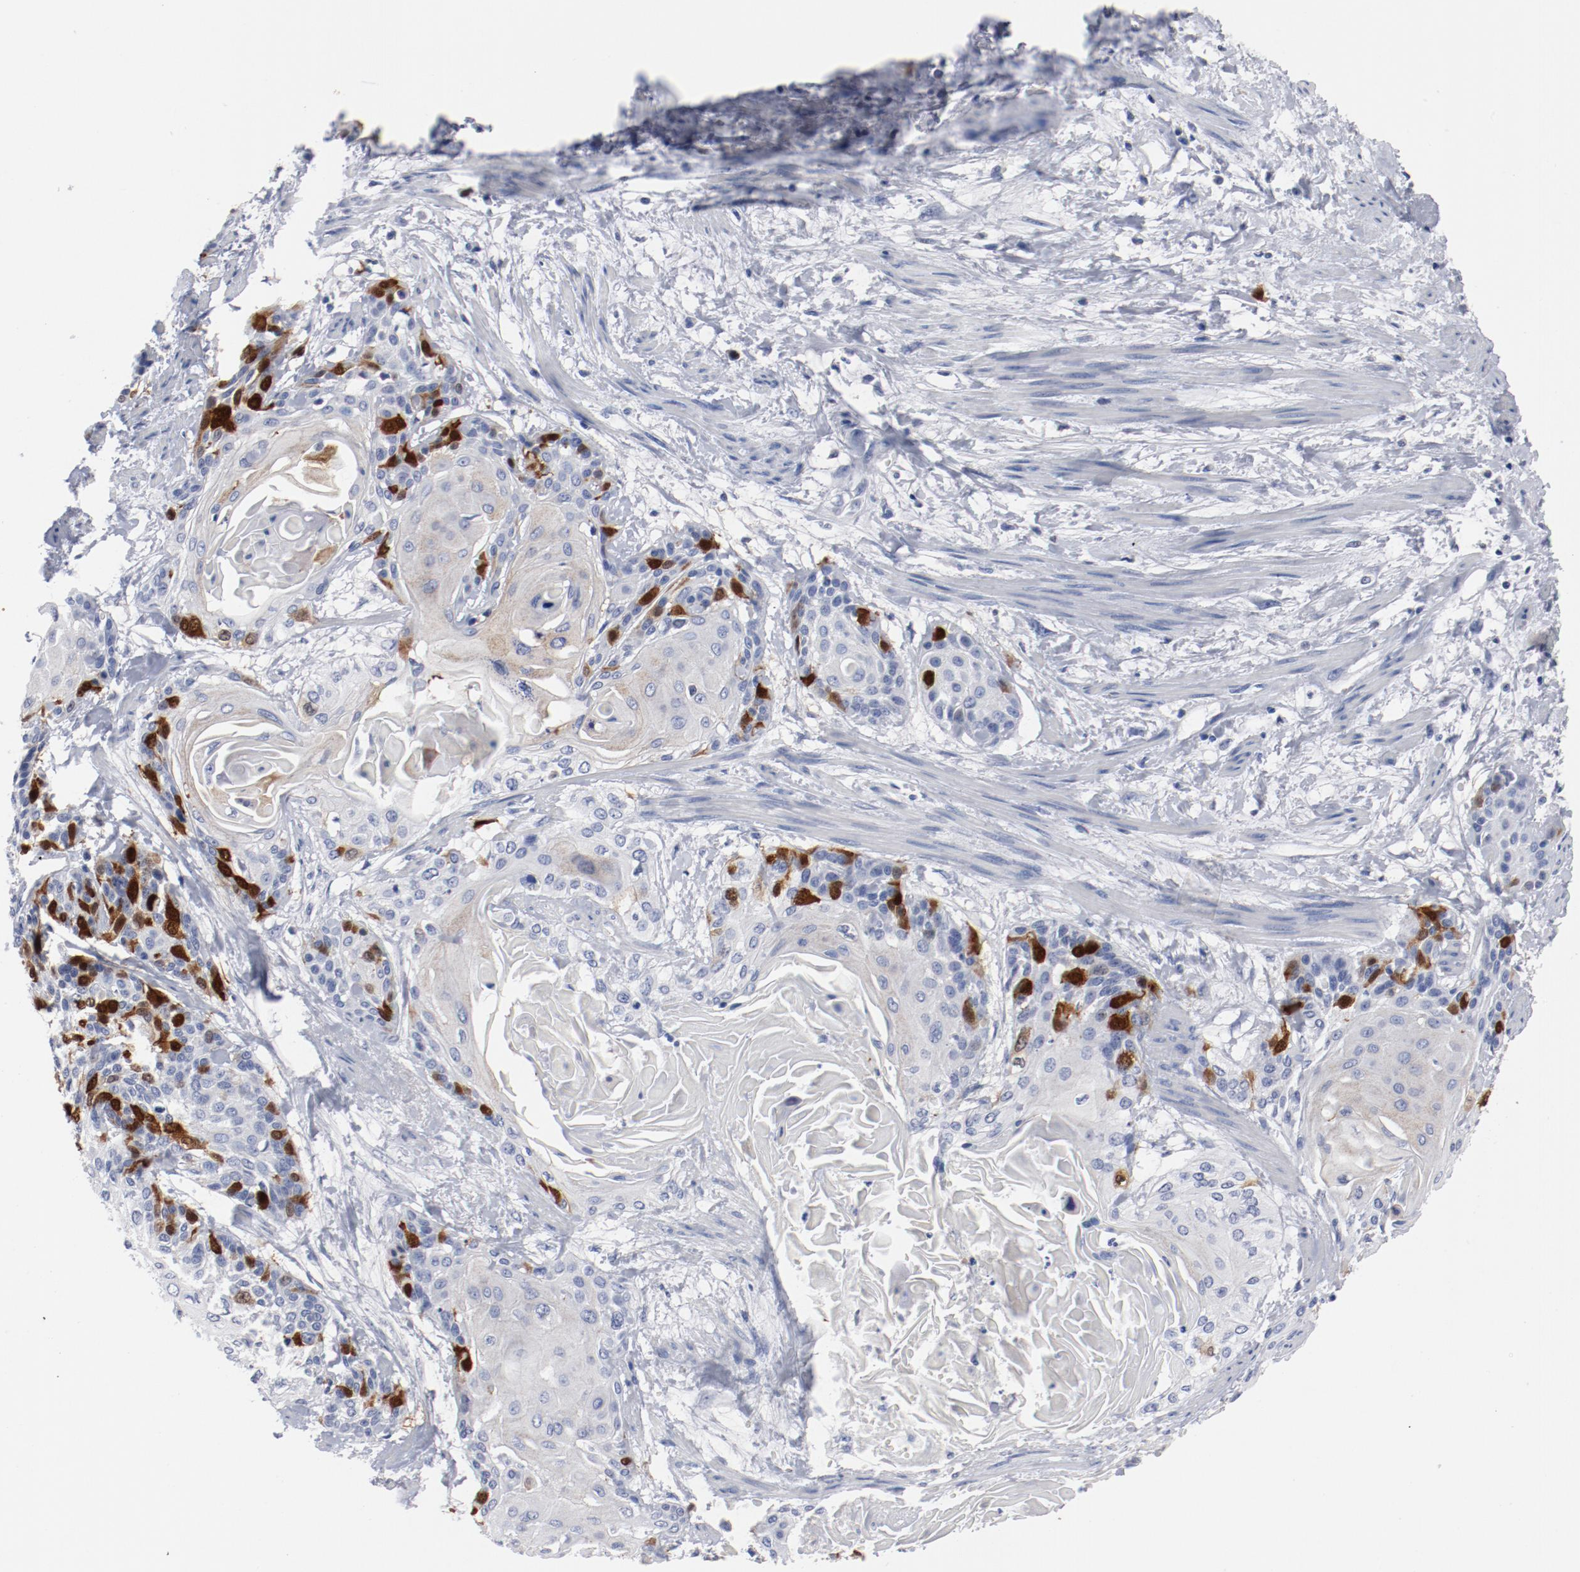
{"staining": {"intensity": "strong", "quantity": "25%-75%", "location": "nuclear"}, "tissue": "cervical cancer", "cell_type": "Tumor cells", "image_type": "cancer", "snomed": [{"axis": "morphology", "description": "Squamous cell carcinoma, NOS"}, {"axis": "topography", "description": "Cervix"}], "caption": "A brown stain labels strong nuclear expression of a protein in human cervical squamous cell carcinoma tumor cells. The staining was performed using DAB, with brown indicating positive protein expression. Nuclei are stained blue with hematoxylin.", "gene": "CDC20", "patient": {"sex": "female", "age": 57}}